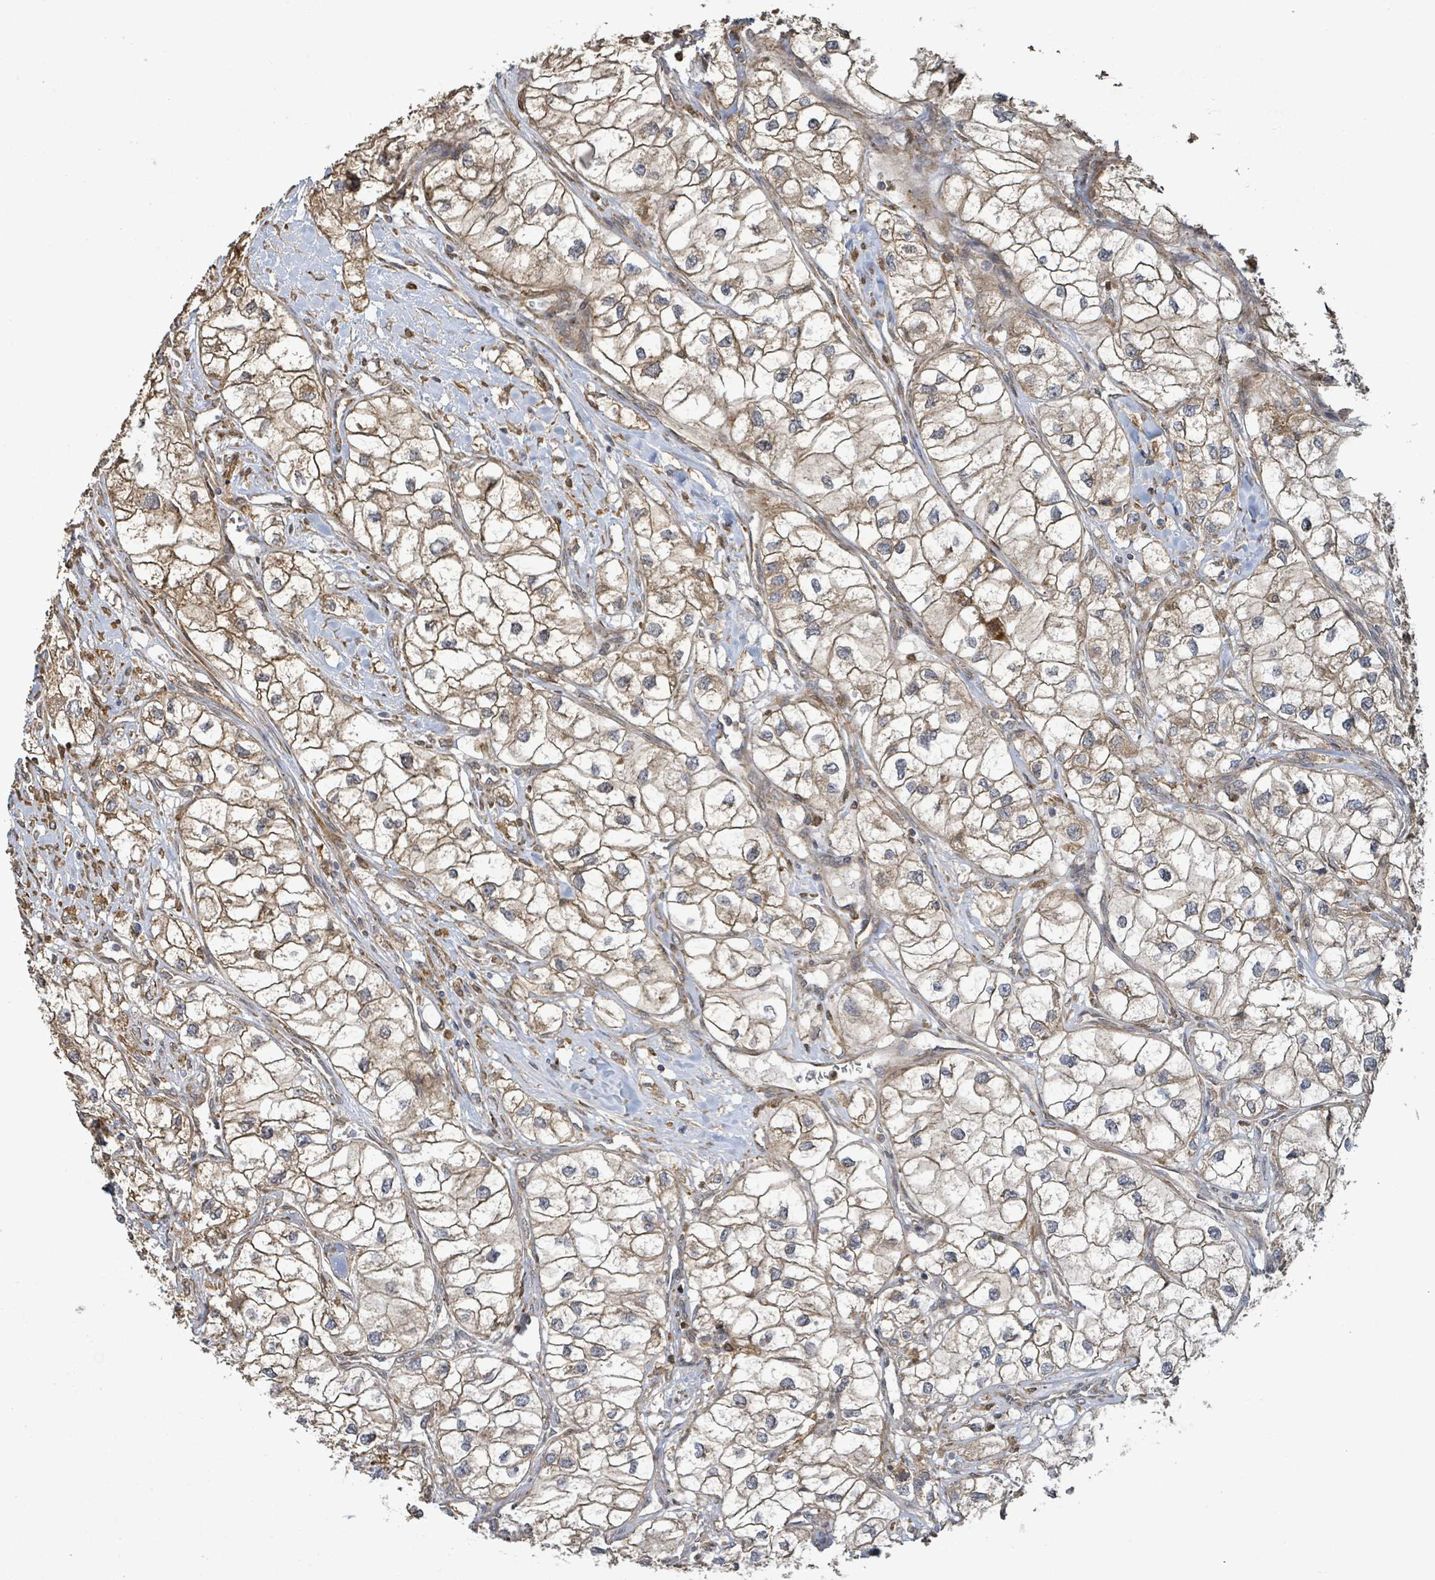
{"staining": {"intensity": "moderate", "quantity": ">75%", "location": "cytoplasmic/membranous"}, "tissue": "renal cancer", "cell_type": "Tumor cells", "image_type": "cancer", "snomed": [{"axis": "morphology", "description": "Adenocarcinoma, NOS"}, {"axis": "topography", "description": "Kidney"}], "caption": "Protein staining of renal cancer tissue demonstrates moderate cytoplasmic/membranous expression in about >75% of tumor cells.", "gene": "ARPIN", "patient": {"sex": "male", "age": 59}}